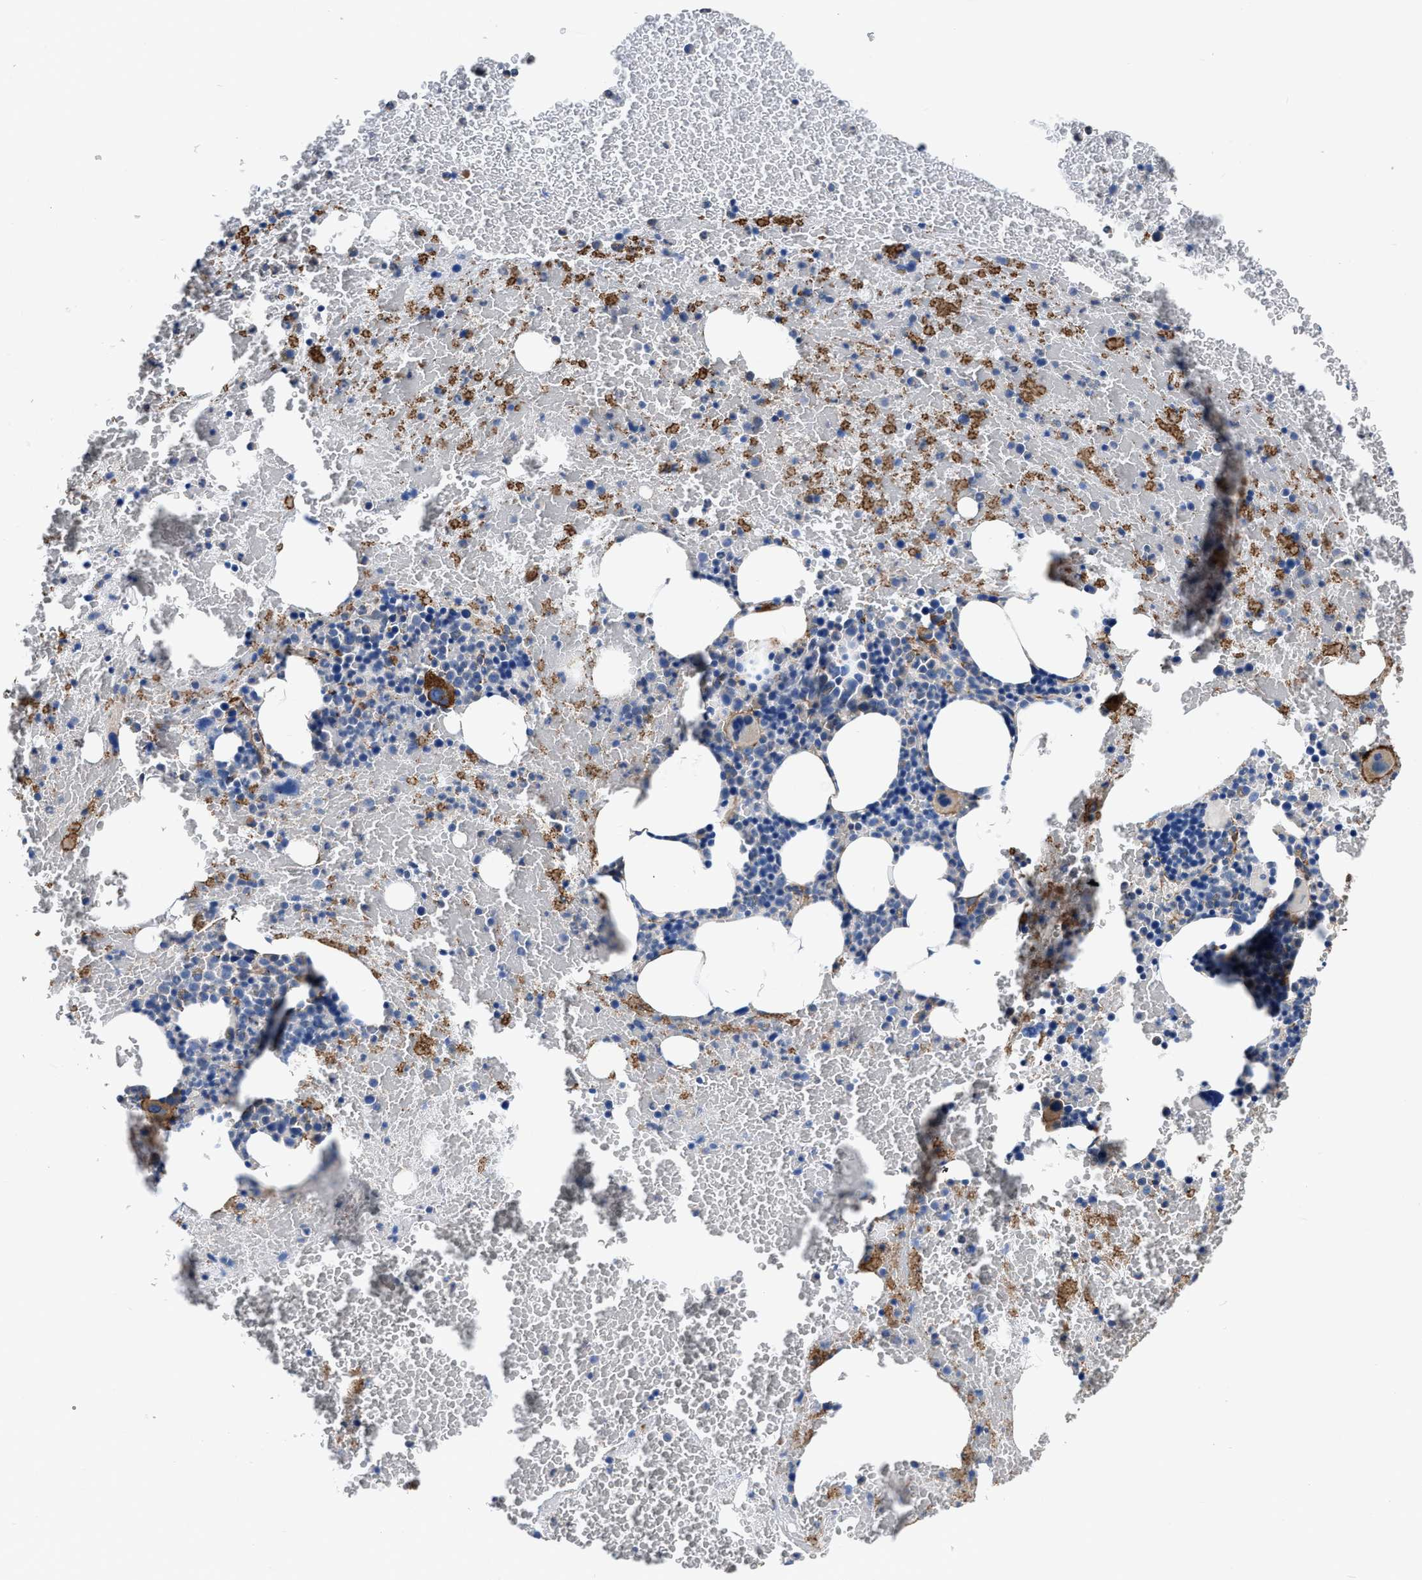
{"staining": {"intensity": "strong", "quantity": "<25%", "location": "cytoplasmic/membranous"}, "tissue": "bone marrow", "cell_type": "Hematopoietic cells", "image_type": "normal", "snomed": [{"axis": "morphology", "description": "Normal tissue, NOS"}, {"axis": "morphology", "description": "Inflammation, NOS"}, {"axis": "topography", "description": "Bone marrow"}], "caption": "A brown stain highlights strong cytoplasmic/membranous positivity of a protein in hematopoietic cells of normal human bone marrow.", "gene": "C22orf42", "patient": {"sex": "male", "age": 47}}